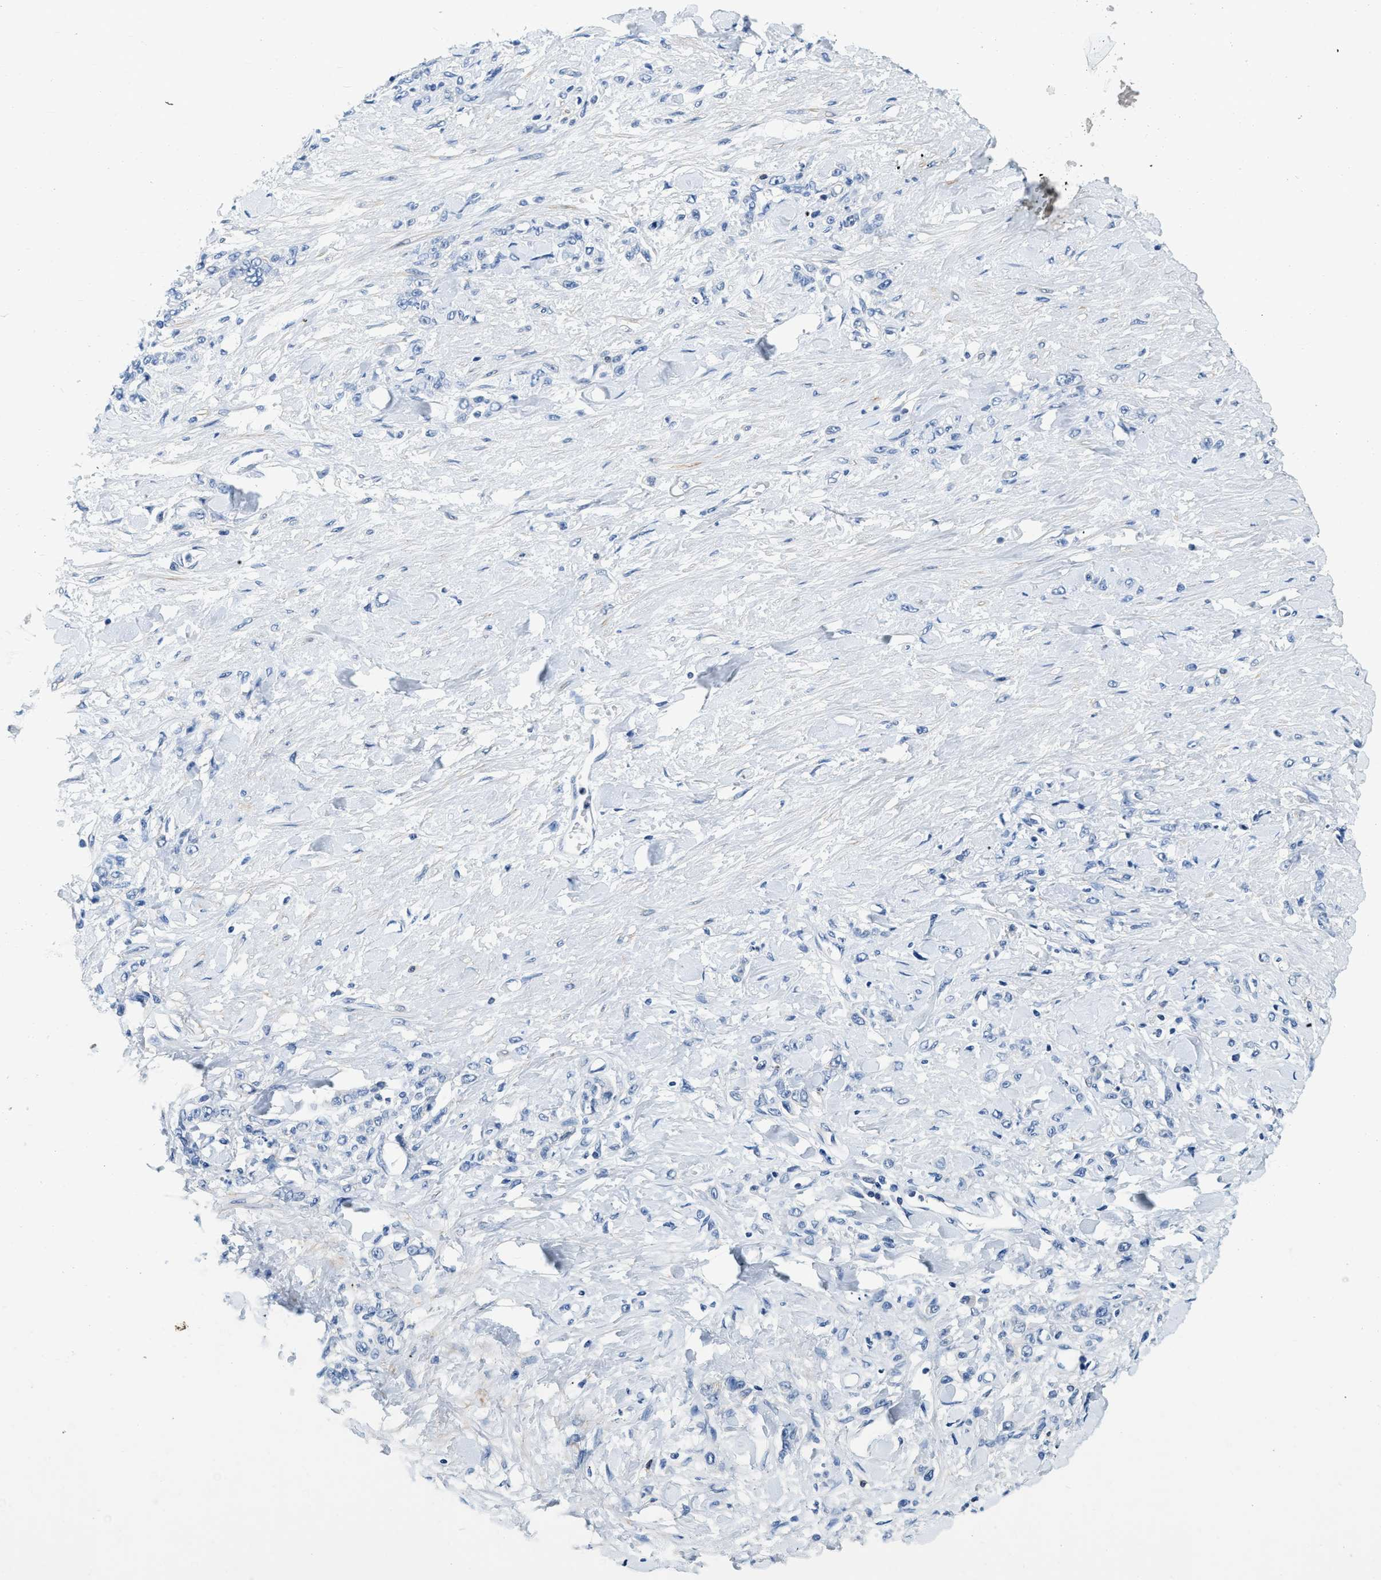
{"staining": {"intensity": "negative", "quantity": "none", "location": "none"}, "tissue": "stomach cancer", "cell_type": "Tumor cells", "image_type": "cancer", "snomed": [{"axis": "morphology", "description": "Normal tissue, NOS"}, {"axis": "morphology", "description": "Adenocarcinoma, NOS"}, {"axis": "topography", "description": "Stomach"}], "caption": "Tumor cells show no significant protein expression in stomach adenocarcinoma.", "gene": "EIF2AK2", "patient": {"sex": "male", "age": 82}}